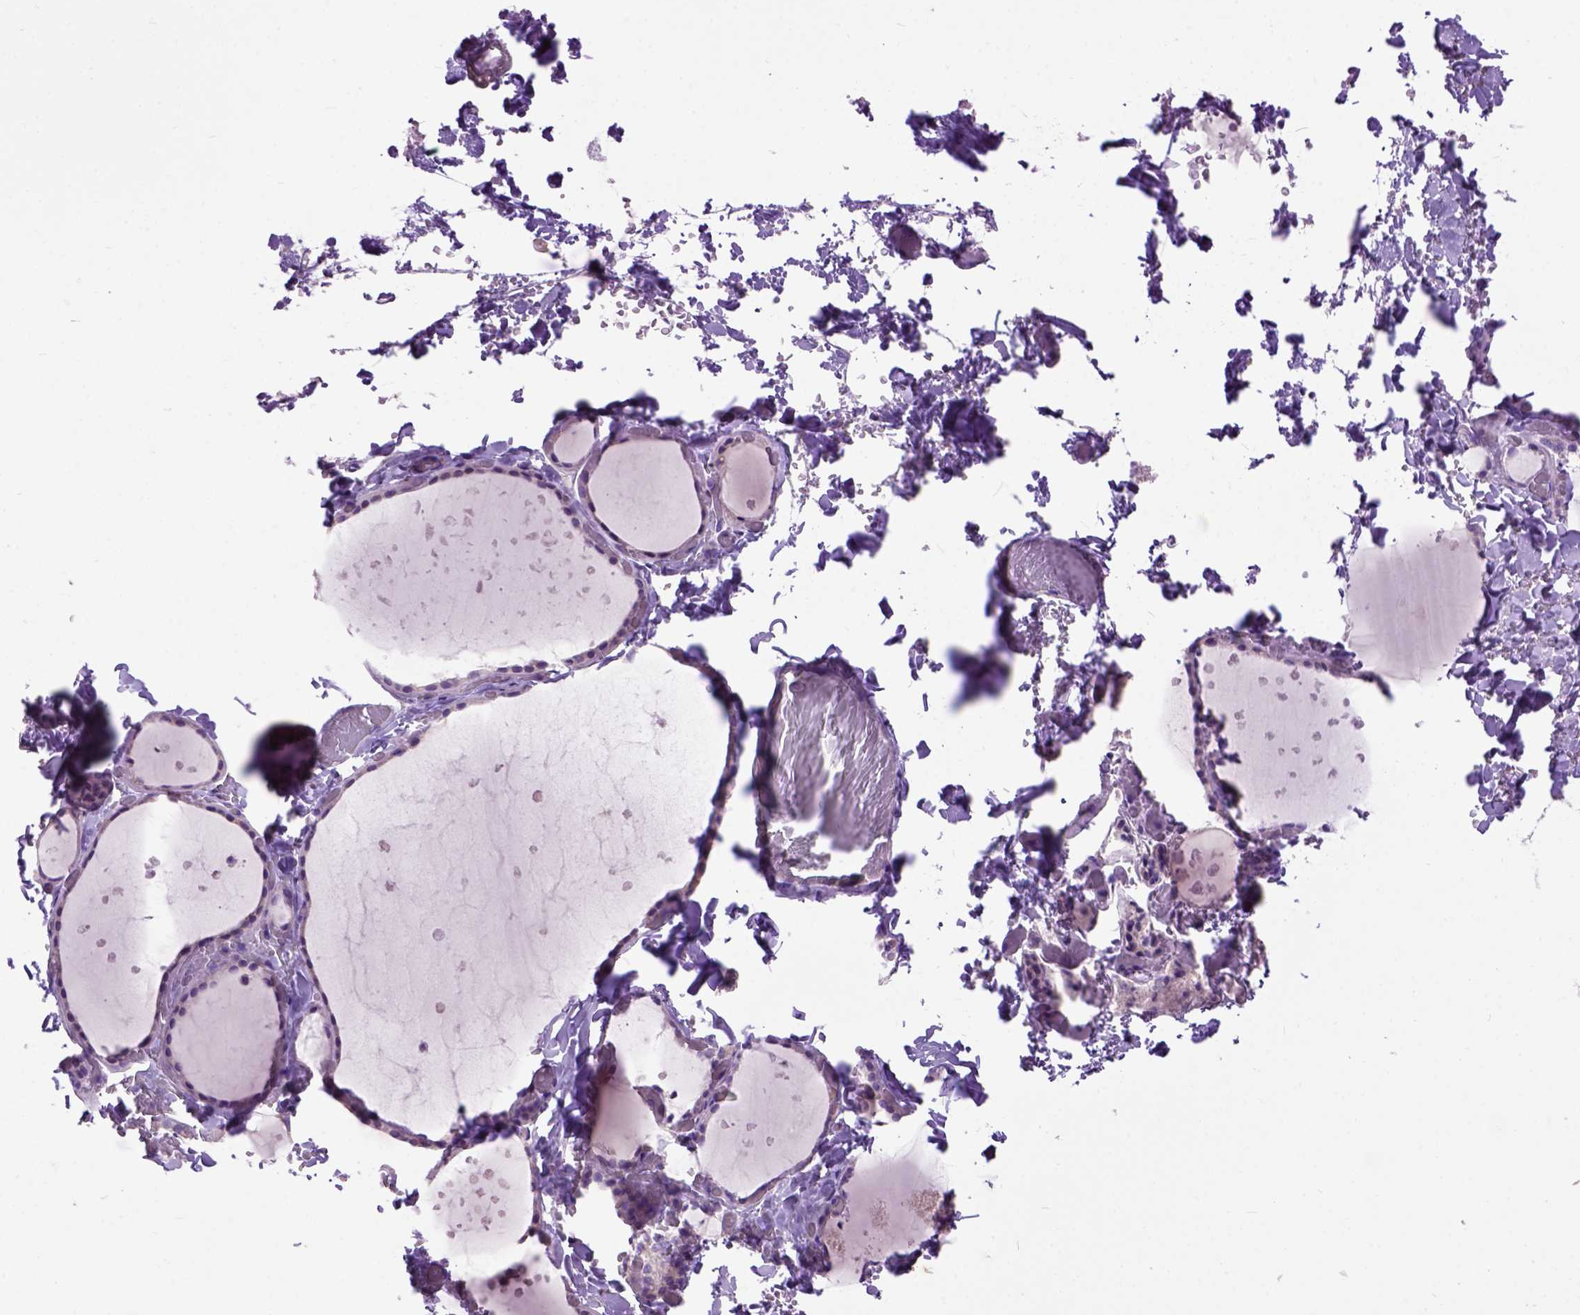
{"staining": {"intensity": "negative", "quantity": "none", "location": "none"}, "tissue": "thyroid gland", "cell_type": "Glandular cells", "image_type": "normal", "snomed": [{"axis": "morphology", "description": "Normal tissue, NOS"}, {"axis": "topography", "description": "Thyroid gland"}], "caption": "A high-resolution micrograph shows immunohistochemistry staining of normal thyroid gland, which demonstrates no significant positivity in glandular cells.", "gene": "MAPT", "patient": {"sex": "female", "age": 36}}